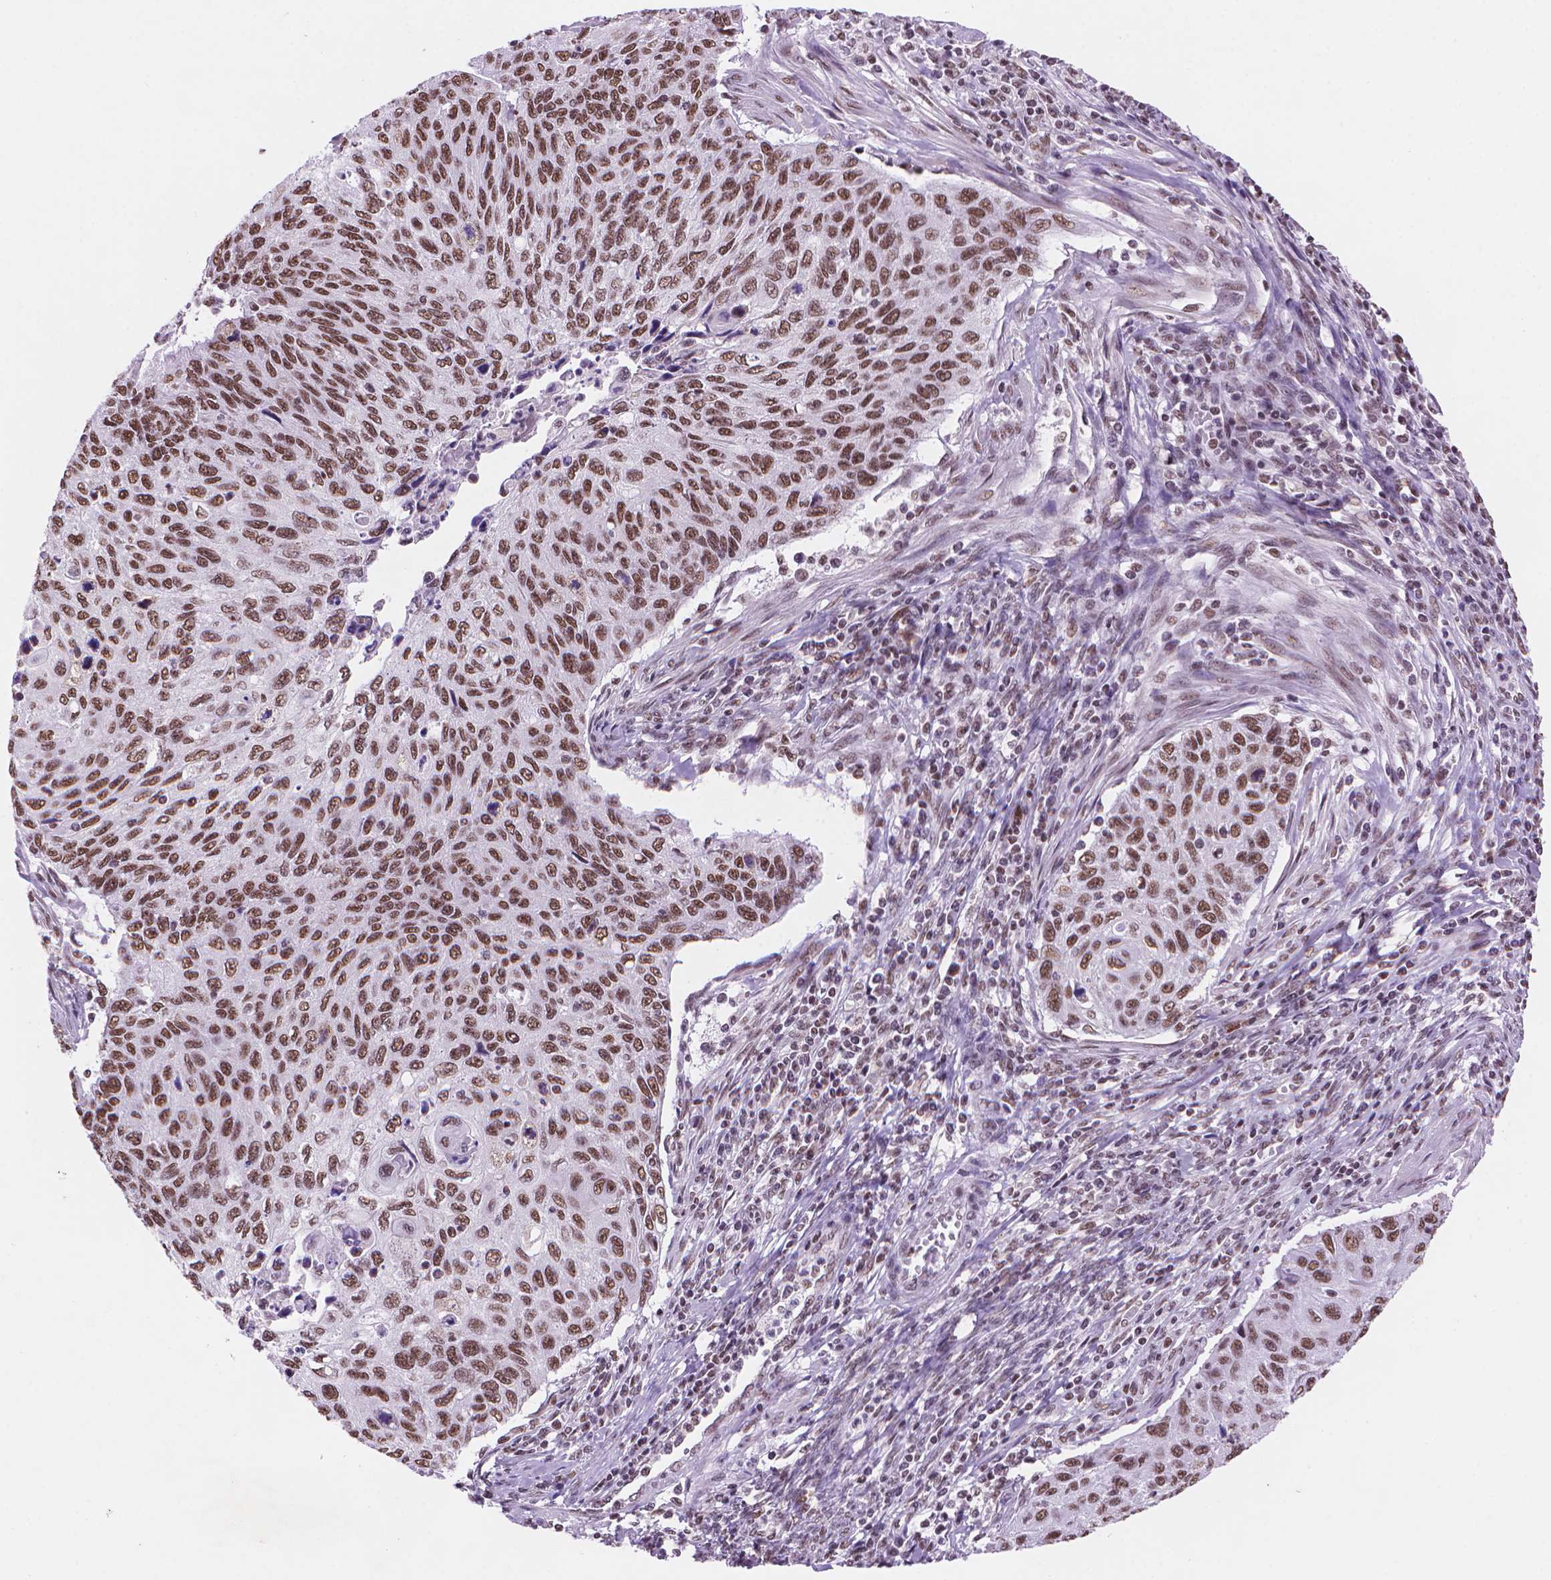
{"staining": {"intensity": "moderate", "quantity": ">75%", "location": "nuclear"}, "tissue": "cervical cancer", "cell_type": "Tumor cells", "image_type": "cancer", "snomed": [{"axis": "morphology", "description": "Squamous cell carcinoma, NOS"}, {"axis": "topography", "description": "Cervix"}], "caption": "This micrograph shows immunohistochemistry staining of squamous cell carcinoma (cervical), with medium moderate nuclear expression in about >75% of tumor cells.", "gene": "RPA4", "patient": {"sex": "female", "age": 70}}